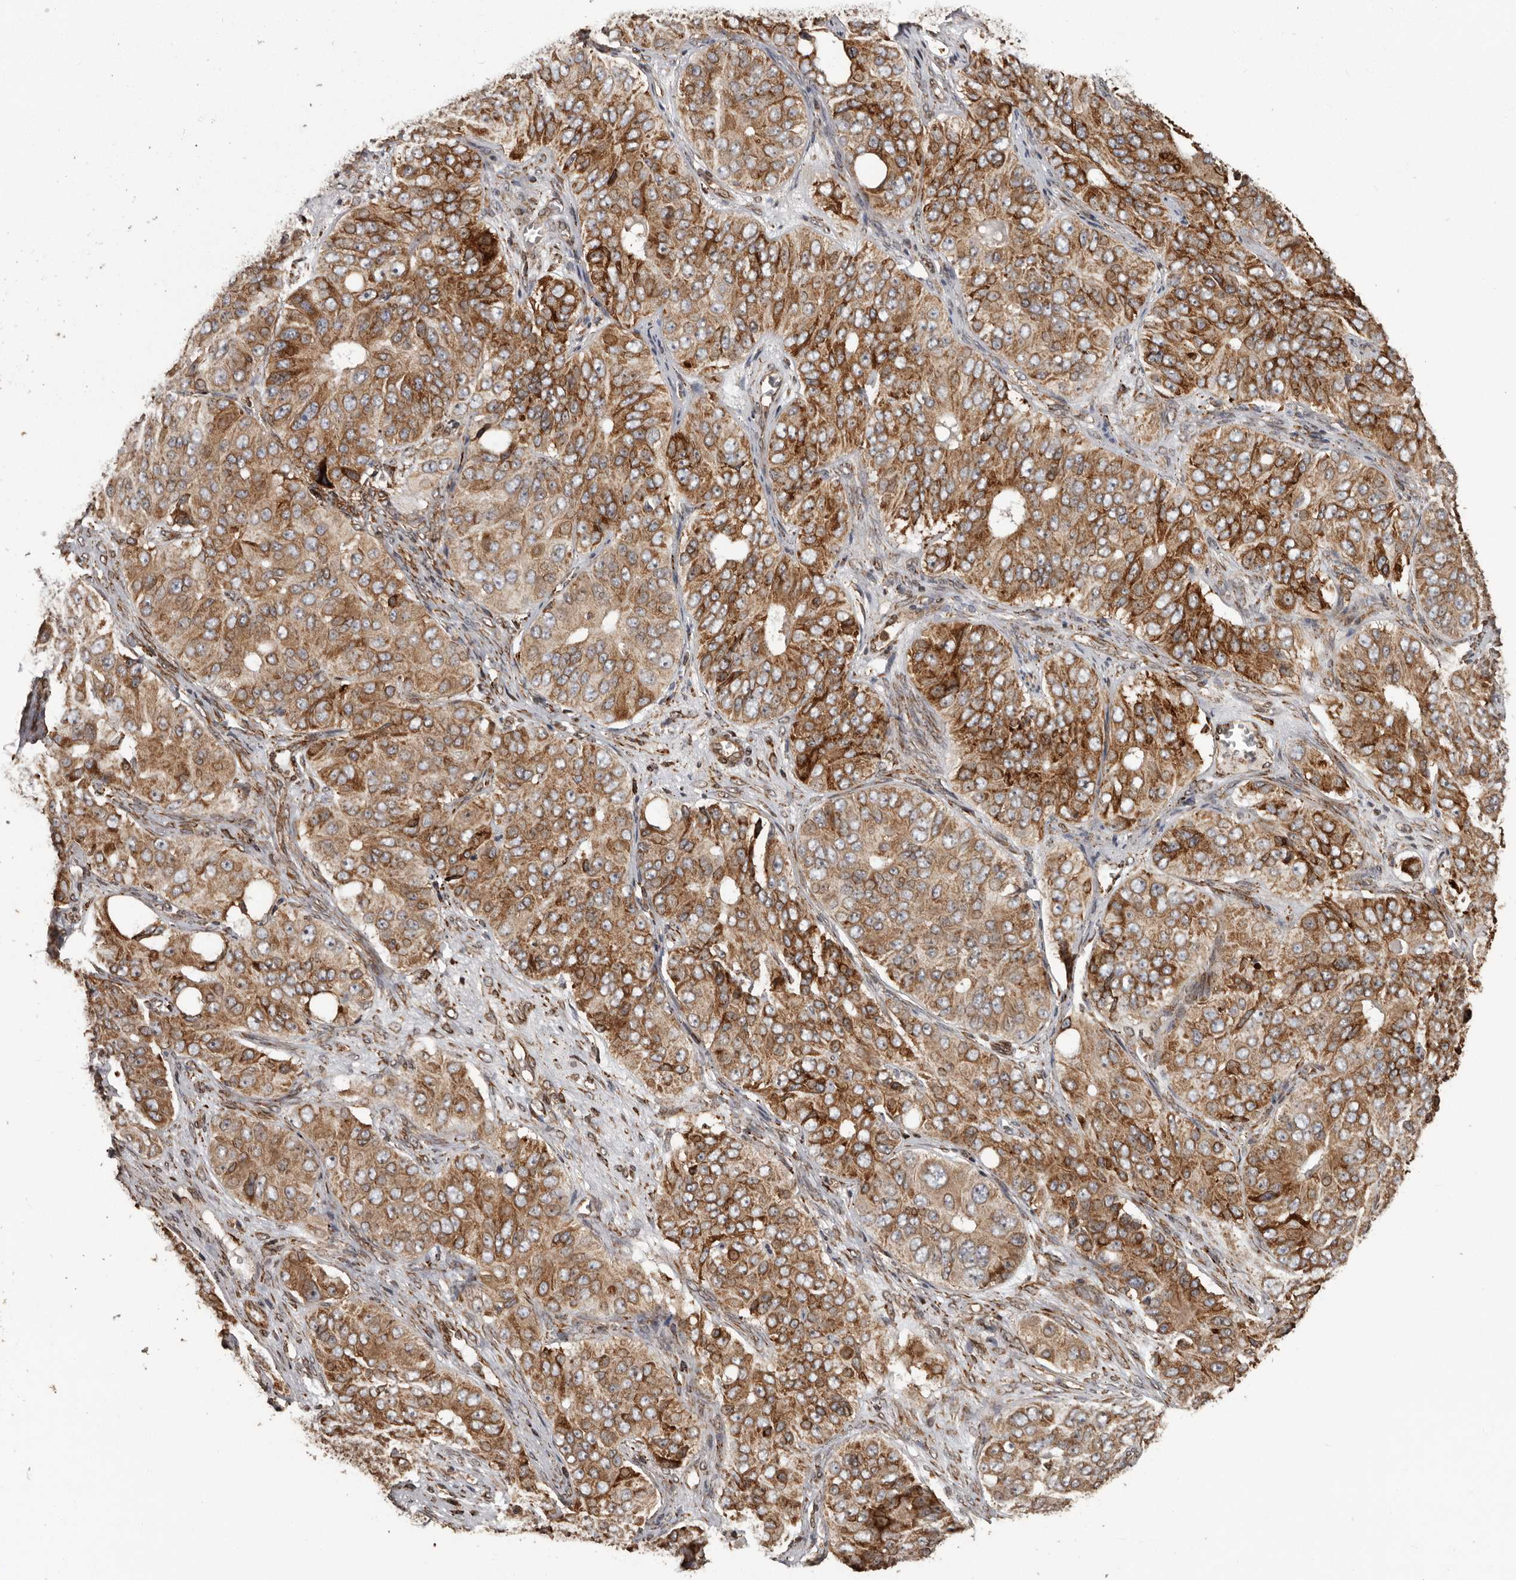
{"staining": {"intensity": "strong", "quantity": ">75%", "location": "cytoplasmic/membranous"}, "tissue": "ovarian cancer", "cell_type": "Tumor cells", "image_type": "cancer", "snomed": [{"axis": "morphology", "description": "Carcinoma, endometroid"}, {"axis": "topography", "description": "Ovary"}], "caption": "Ovarian cancer stained with DAB IHC demonstrates high levels of strong cytoplasmic/membranous positivity in approximately >75% of tumor cells. The staining was performed using DAB (3,3'-diaminobenzidine) to visualize the protein expression in brown, while the nuclei were stained in blue with hematoxylin (Magnification: 20x).", "gene": "NUP43", "patient": {"sex": "female", "age": 51}}